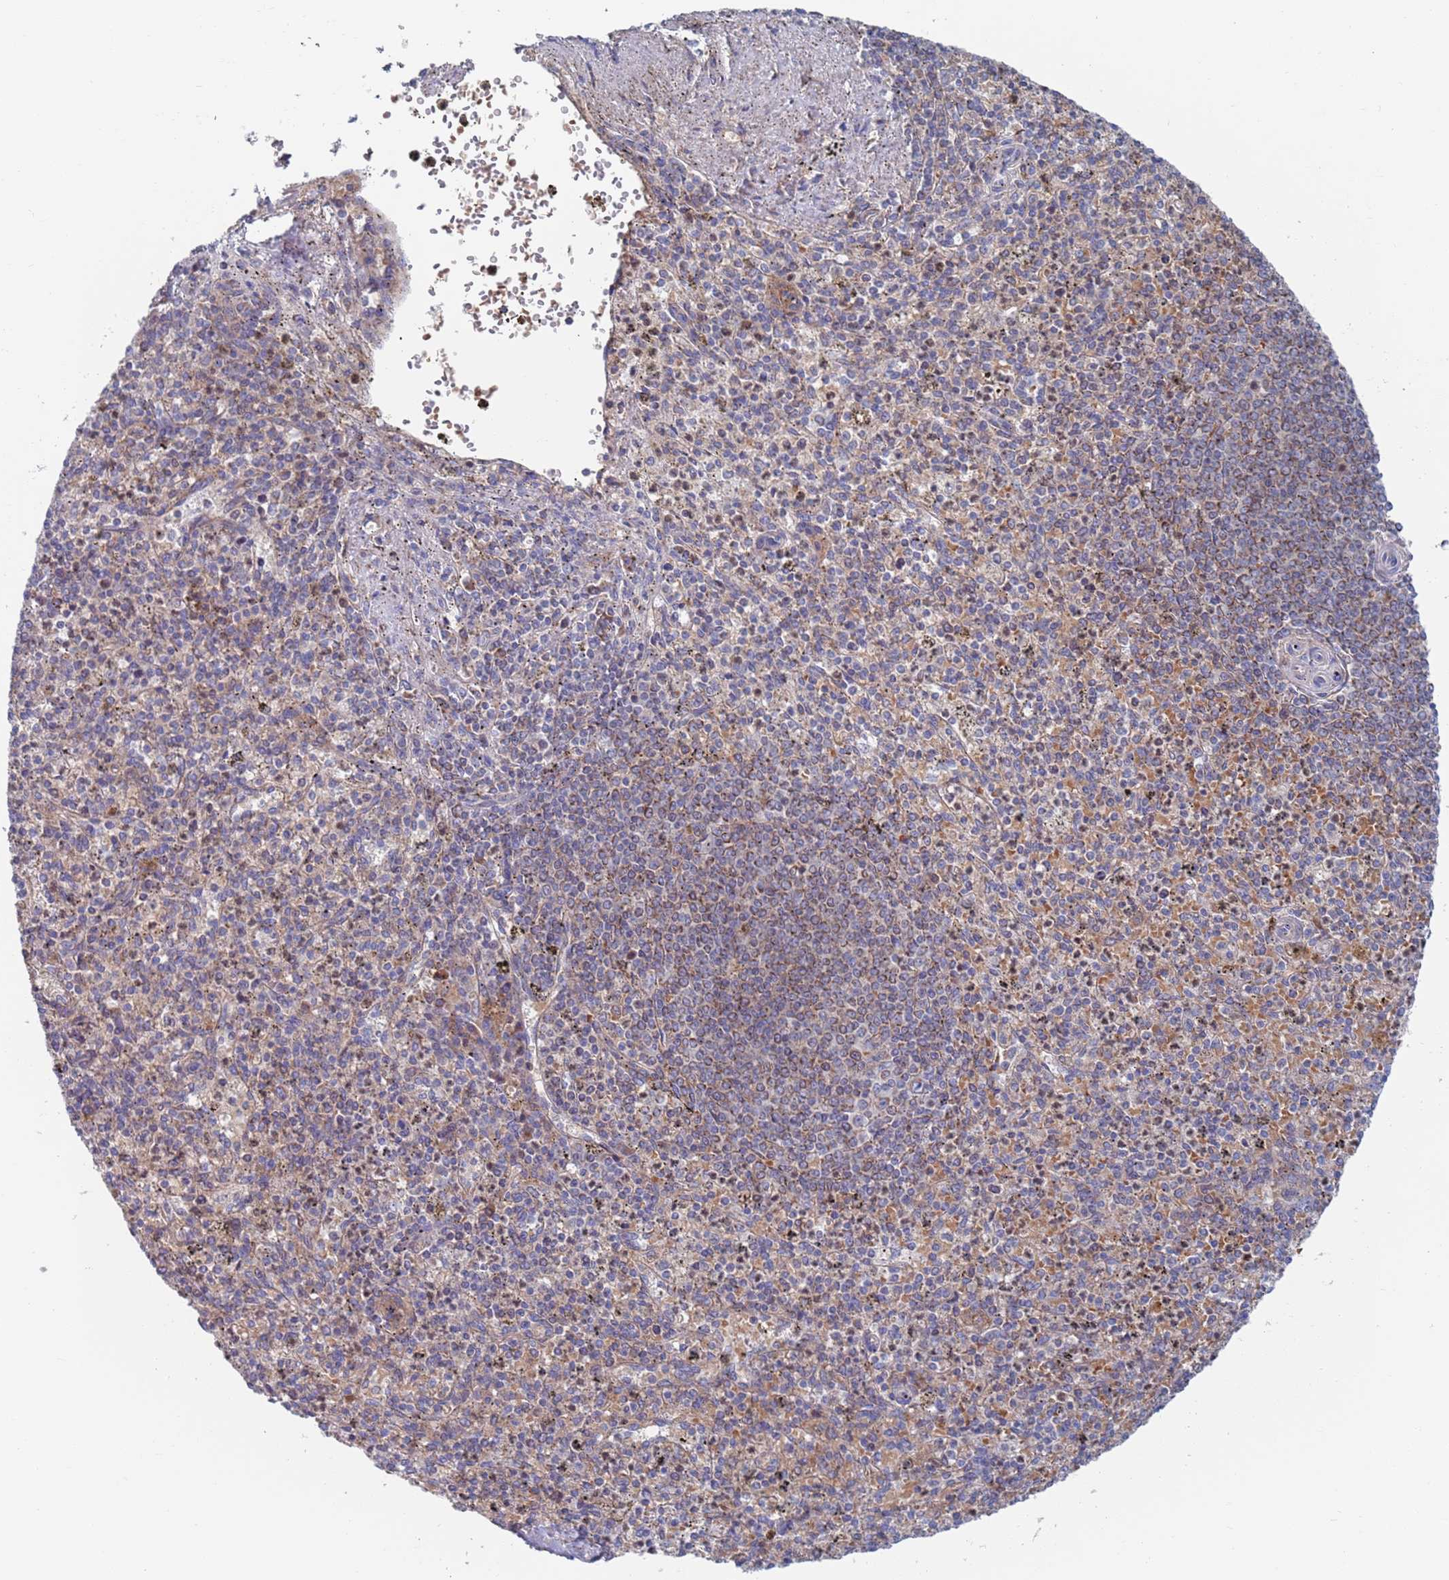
{"staining": {"intensity": "moderate", "quantity": "<25%", "location": "cytoplasmic/membranous"}, "tissue": "spleen", "cell_type": "Cells in red pulp", "image_type": "normal", "snomed": [{"axis": "morphology", "description": "Normal tissue, NOS"}, {"axis": "topography", "description": "Spleen"}], "caption": "Cells in red pulp demonstrate low levels of moderate cytoplasmic/membranous positivity in approximately <25% of cells in benign human spleen.", "gene": "CHCHD6", "patient": {"sex": "male", "age": 72}}